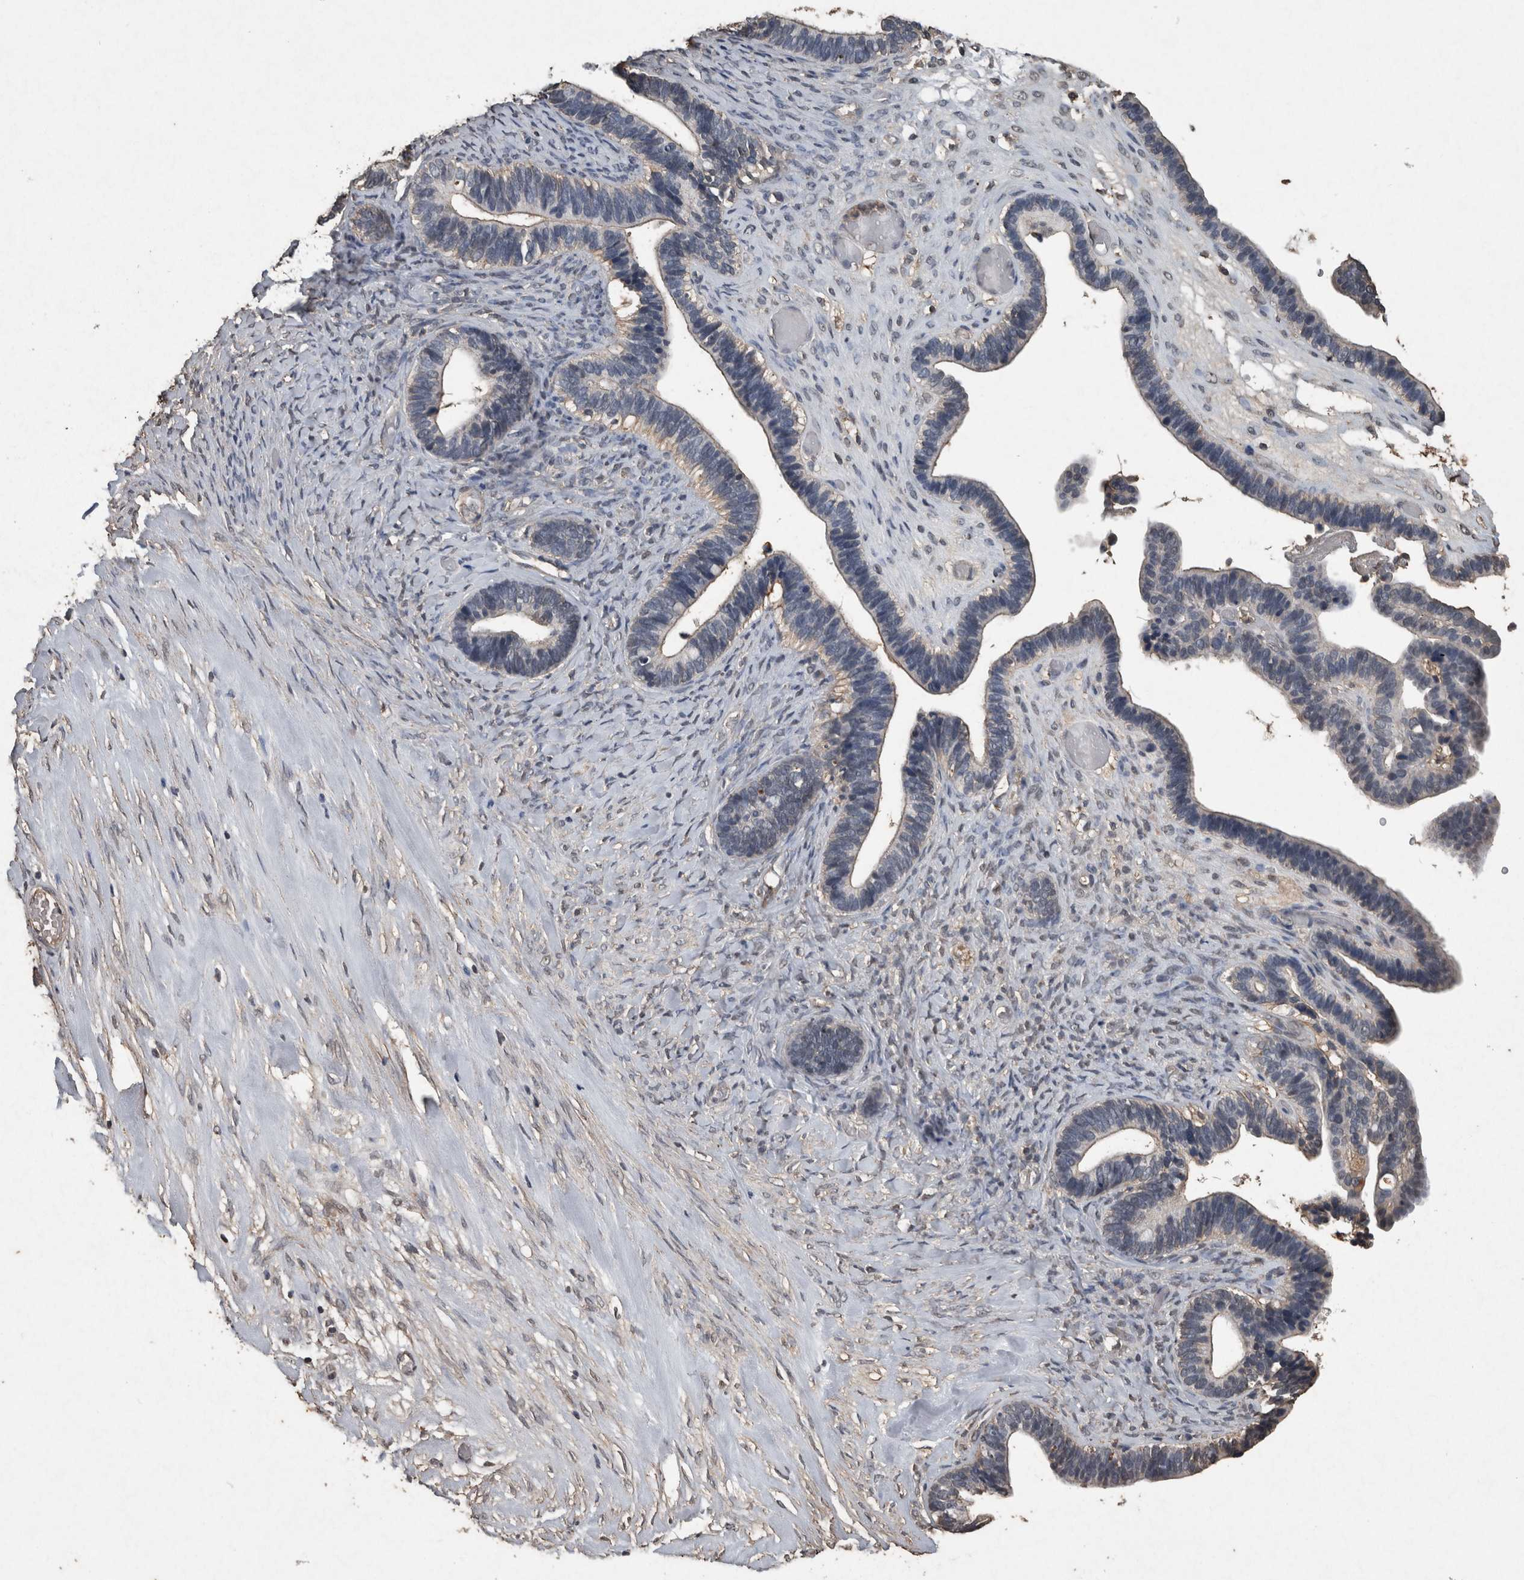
{"staining": {"intensity": "moderate", "quantity": "<25%", "location": "cytoplasmic/membranous"}, "tissue": "ovarian cancer", "cell_type": "Tumor cells", "image_type": "cancer", "snomed": [{"axis": "morphology", "description": "Cystadenocarcinoma, serous, NOS"}, {"axis": "topography", "description": "Ovary"}], "caption": "DAB (3,3'-diaminobenzidine) immunohistochemical staining of ovarian cancer displays moderate cytoplasmic/membranous protein staining in approximately <25% of tumor cells. The staining is performed using DAB (3,3'-diaminobenzidine) brown chromogen to label protein expression. The nuclei are counter-stained blue using hematoxylin.", "gene": "FGFRL1", "patient": {"sex": "female", "age": 56}}